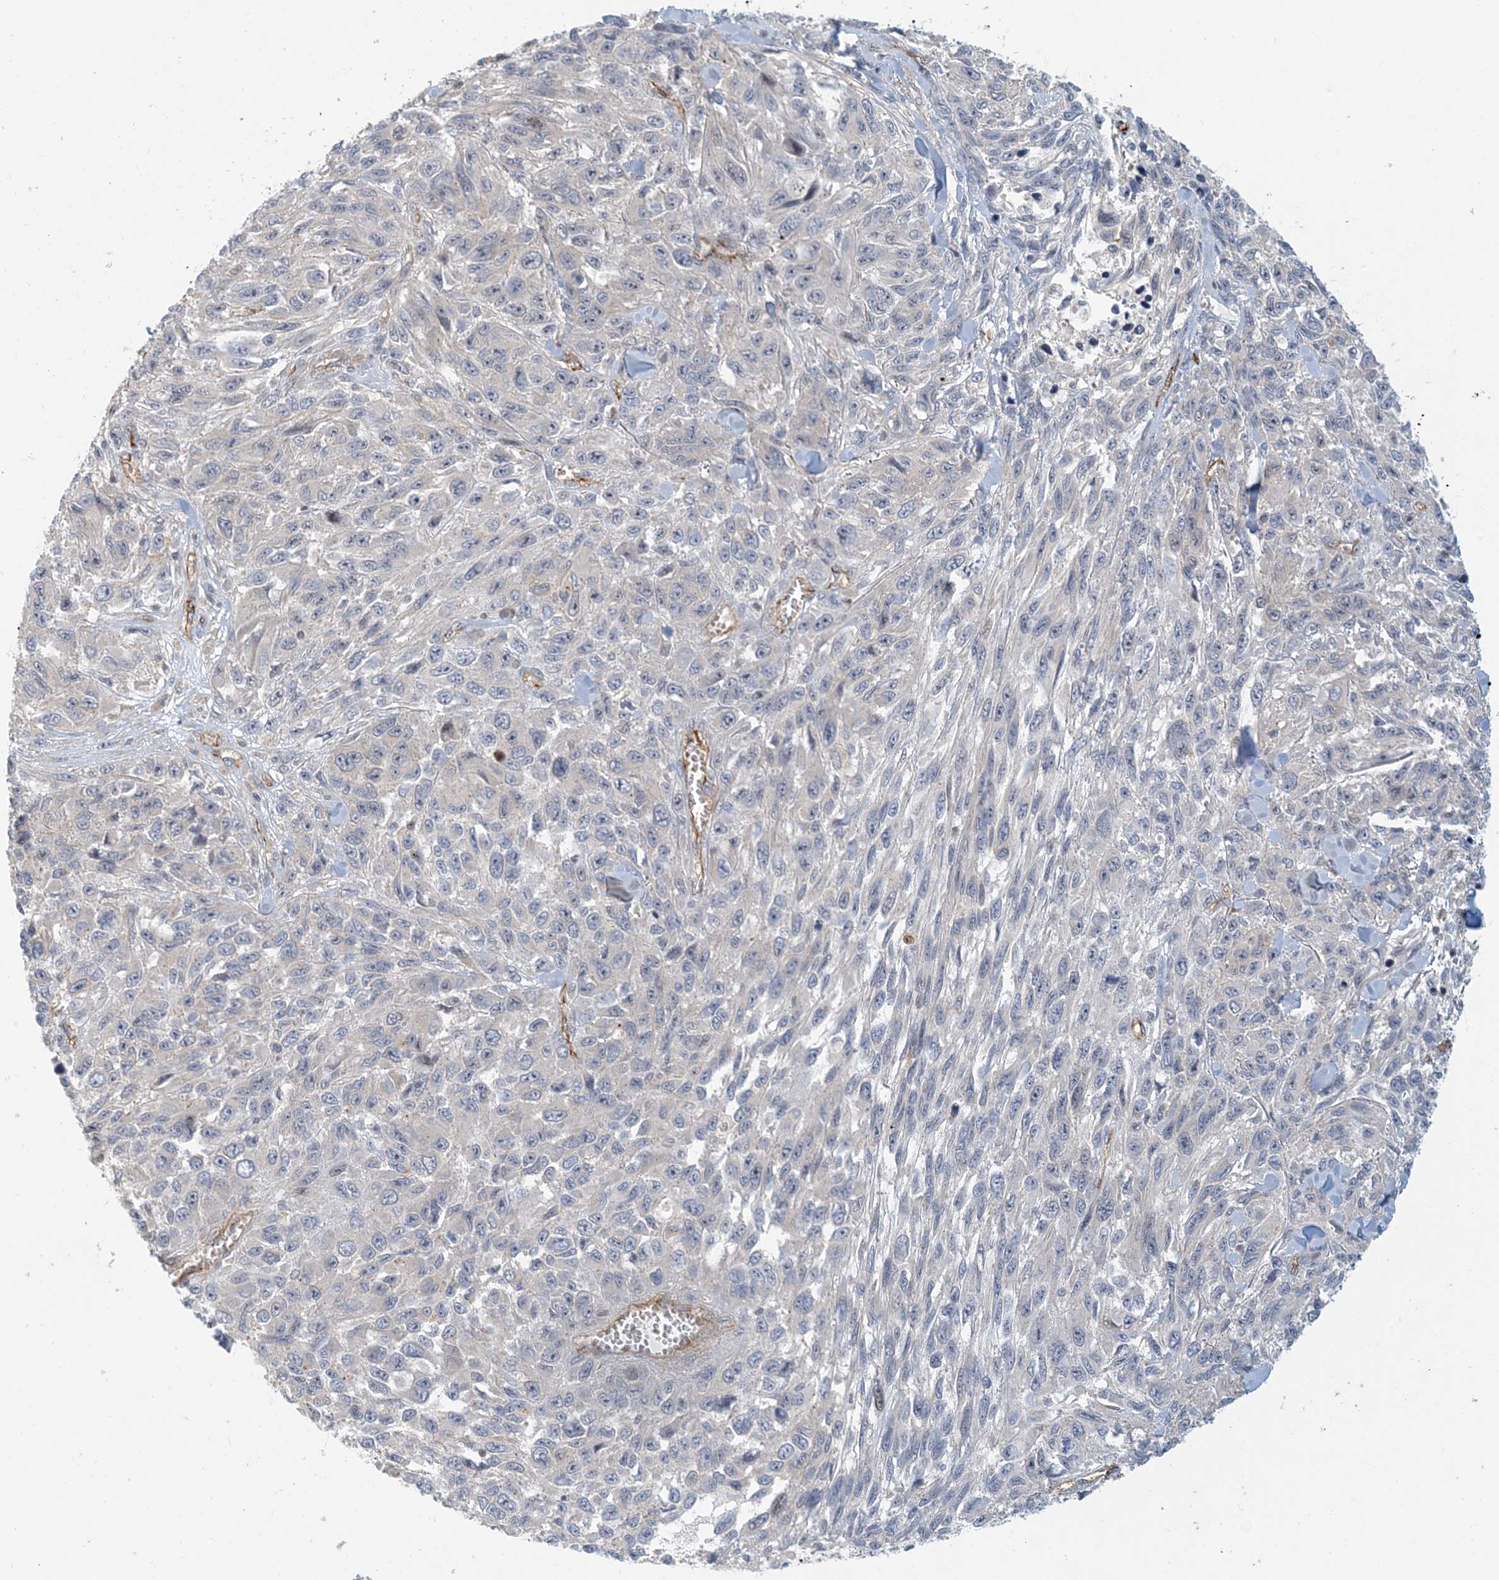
{"staining": {"intensity": "negative", "quantity": "none", "location": "none"}, "tissue": "melanoma", "cell_type": "Tumor cells", "image_type": "cancer", "snomed": [{"axis": "morphology", "description": "Malignant melanoma, NOS"}, {"axis": "topography", "description": "Skin"}], "caption": "Immunohistochemistry (IHC) of human melanoma exhibits no positivity in tumor cells. The staining is performed using DAB (3,3'-diaminobenzidine) brown chromogen with nuclei counter-stained in using hematoxylin.", "gene": "MAPKBP1", "patient": {"sex": "female", "age": 96}}